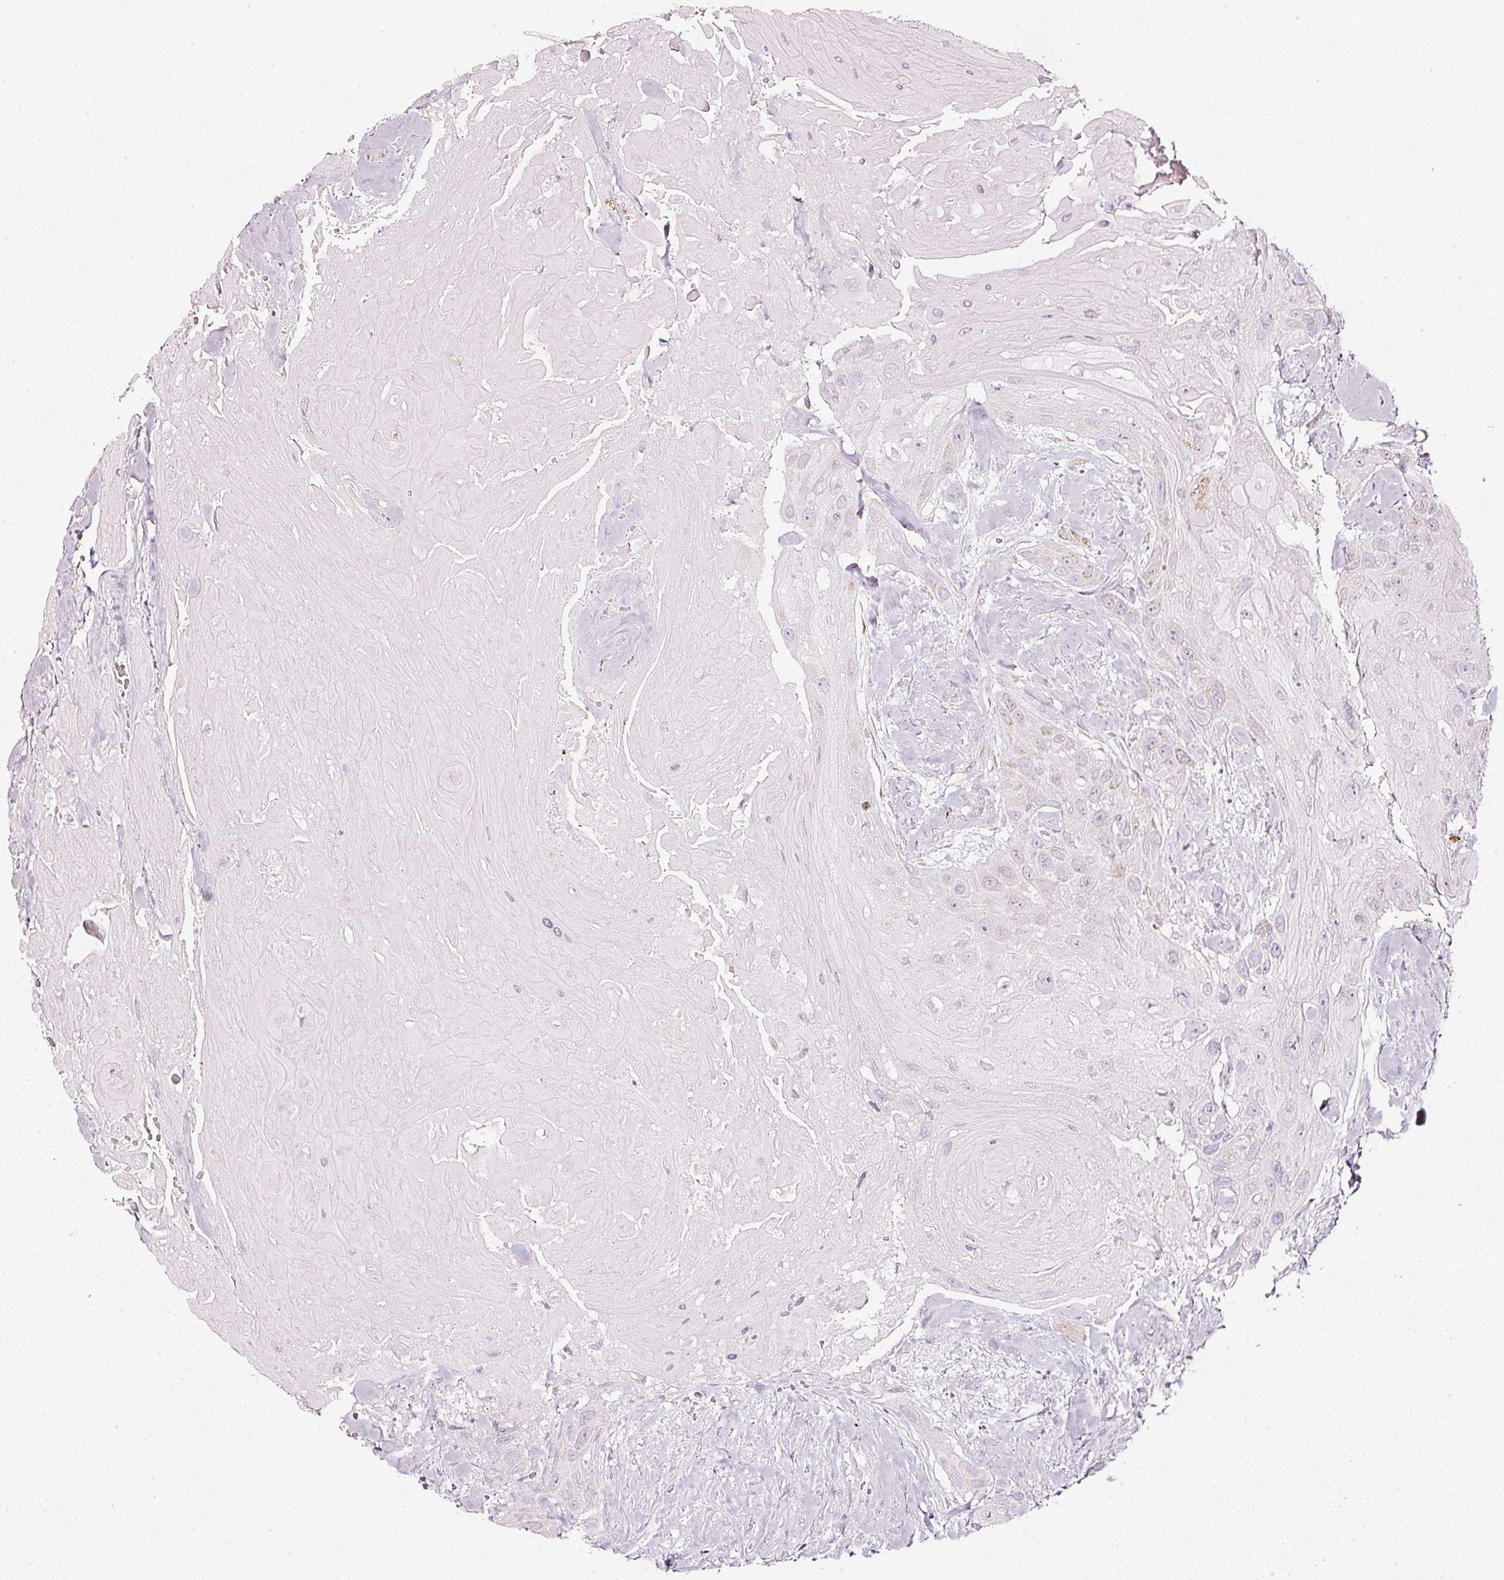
{"staining": {"intensity": "weak", "quantity": "<25%", "location": "cytoplasmic/membranous"}, "tissue": "head and neck cancer", "cell_type": "Tumor cells", "image_type": "cancer", "snomed": [{"axis": "morphology", "description": "Squamous cell carcinoma, NOS"}, {"axis": "topography", "description": "Head-Neck"}], "caption": "Tumor cells show no significant staining in squamous cell carcinoma (head and neck).", "gene": "SDF4", "patient": {"sex": "male", "age": 81}}